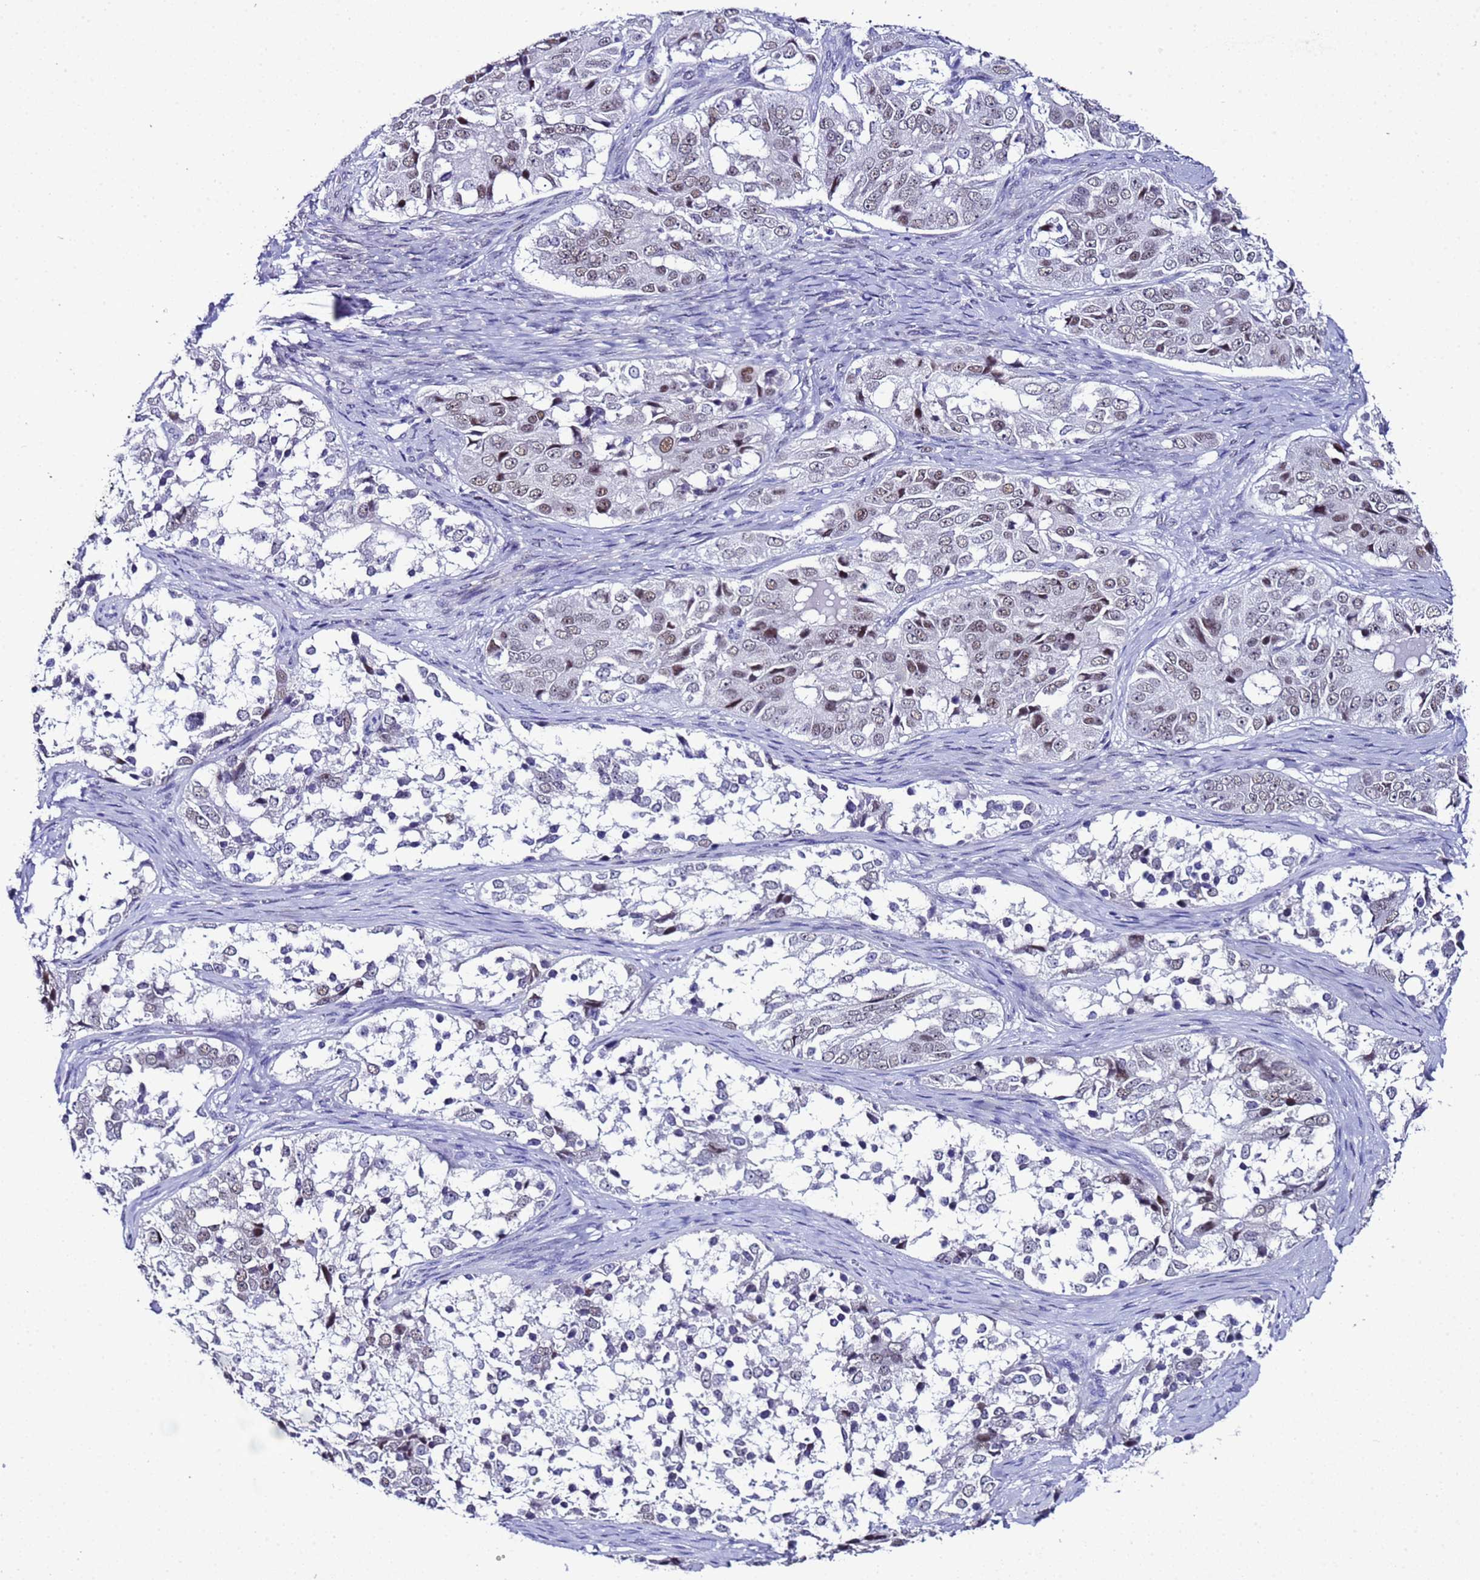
{"staining": {"intensity": "moderate", "quantity": "<25%", "location": "nuclear"}, "tissue": "ovarian cancer", "cell_type": "Tumor cells", "image_type": "cancer", "snomed": [{"axis": "morphology", "description": "Carcinoma, endometroid"}, {"axis": "topography", "description": "Ovary"}], "caption": "DAB immunohistochemical staining of ovarian endometroid carcinoma exhibits moderate nuclear protein staining in about <25% of tumor cells.", "gene": "BCL7A", "patient": {"sex": "female", "age": 51}}